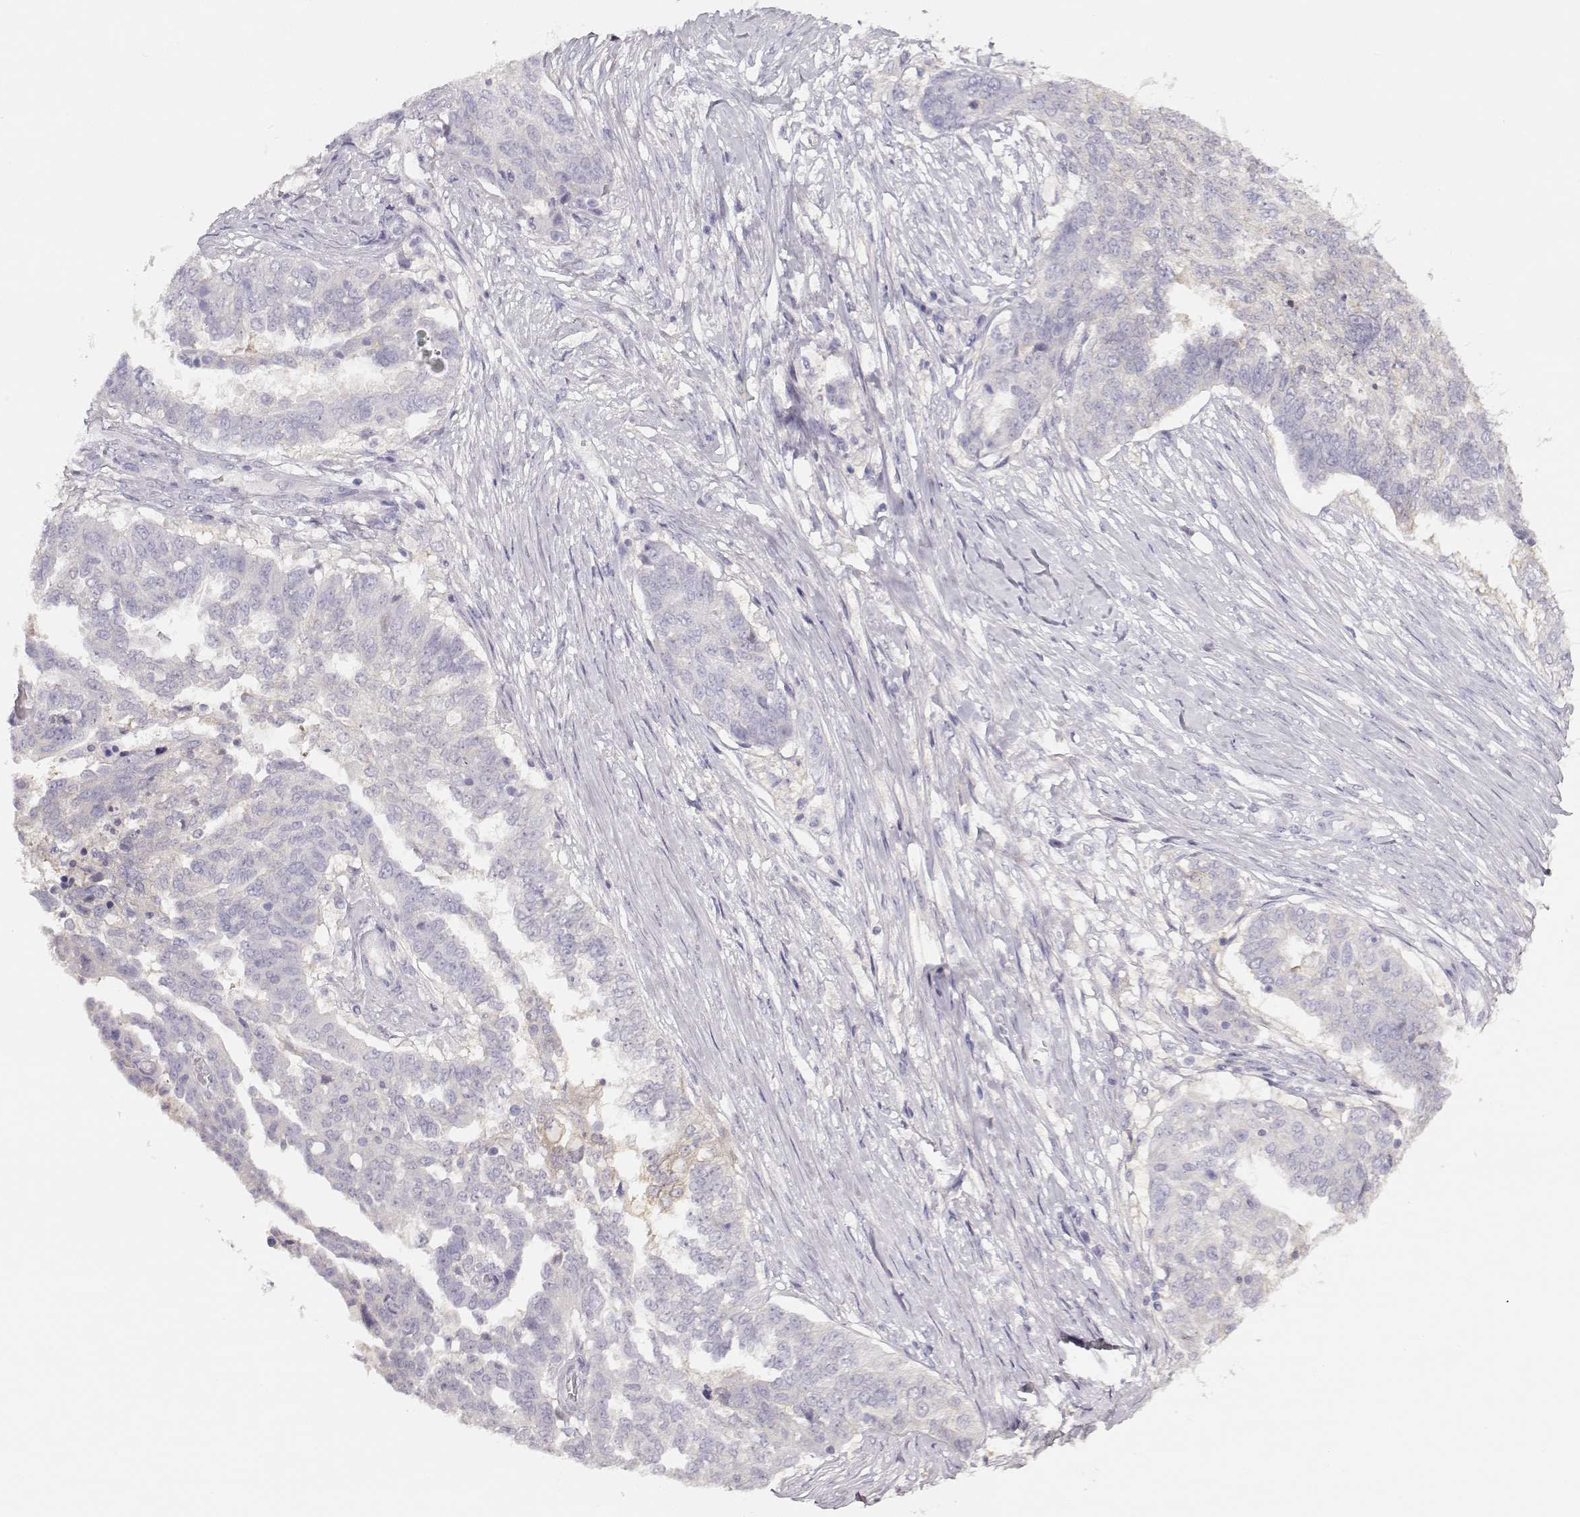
{"staining": {"intensity": "negative", "quantity": "none", "location": "none"}, "tissue": "ovarian cancer", "cell_type": "Tumor cells", "image_type": "cancer", "snomed": [{"axis": "morphology", "description": "Cystadenocarcinoma, serous, NOS"}, {"axis": "topography", "description": "Ovary"}], "caption": "Immunohistochemical staining of human ovarian cancer exhibits no significant expression in tumor cells.", "gene": "NDRG4", "patient": {"sex": "female", "age": 67}}